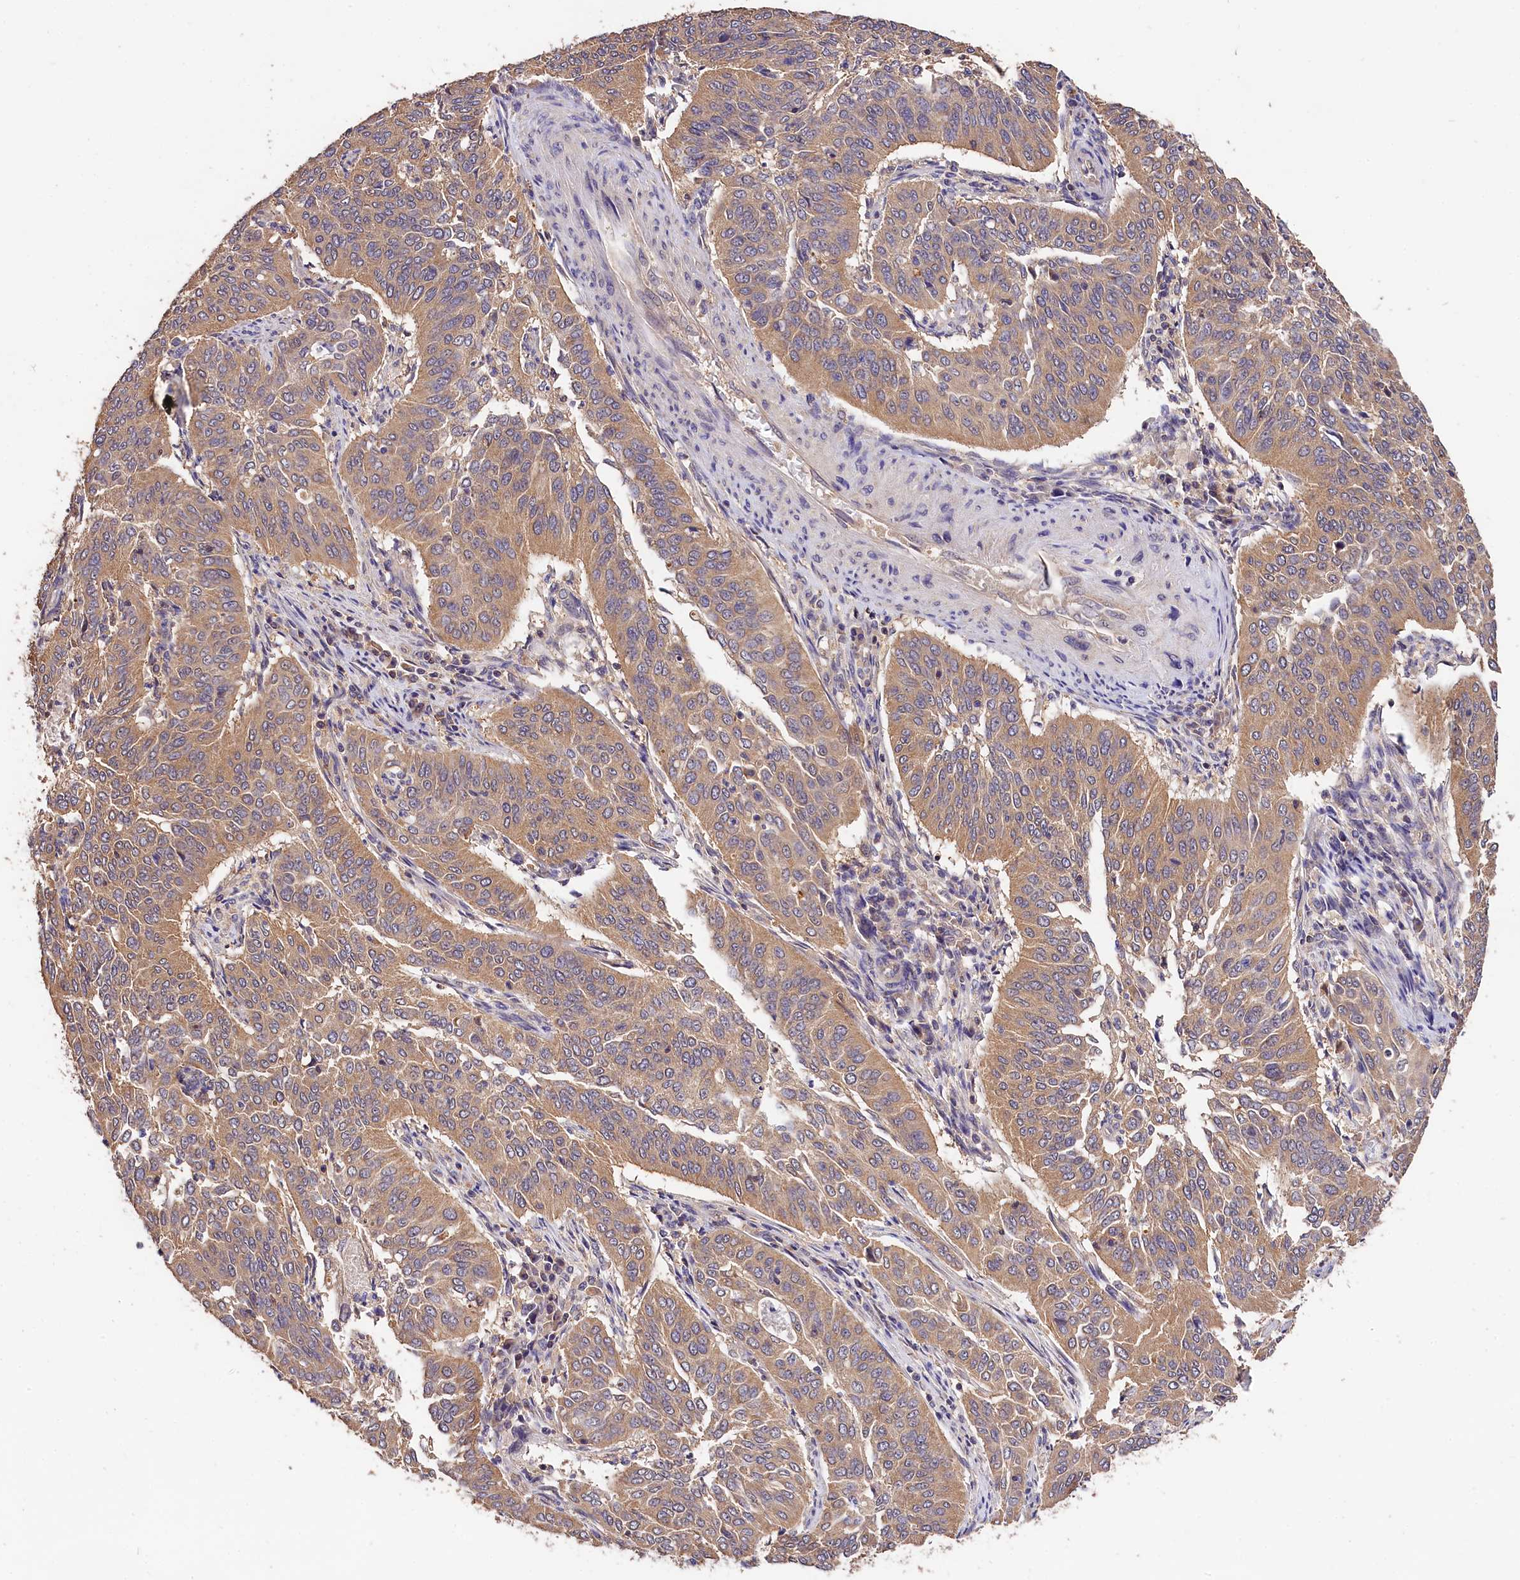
{"staining": {"intensity": "moderate", "quantity": ">75%", "location": "cytoplasmic/membranous"}, "tissue": "cervical cancer", "cell_type": "Tumor cells", "image_type": "cancer", "snomed": [{"axis": "morphology", "description": "Normal tissue, NOS"}, {"axis": "morphology", "description": "Squamous cell carcinoma, NOS"}, {"axis": "topography", "description": "Cervix"}], "caption": "Cervical cancer was stained to show a protein in brown. There is medium levels of moderate cytoplasmic/membranous expression in approximately >75% of tumor cells.", "gene": "OAS3", "patient": {"sex": "female", "age": 39}}